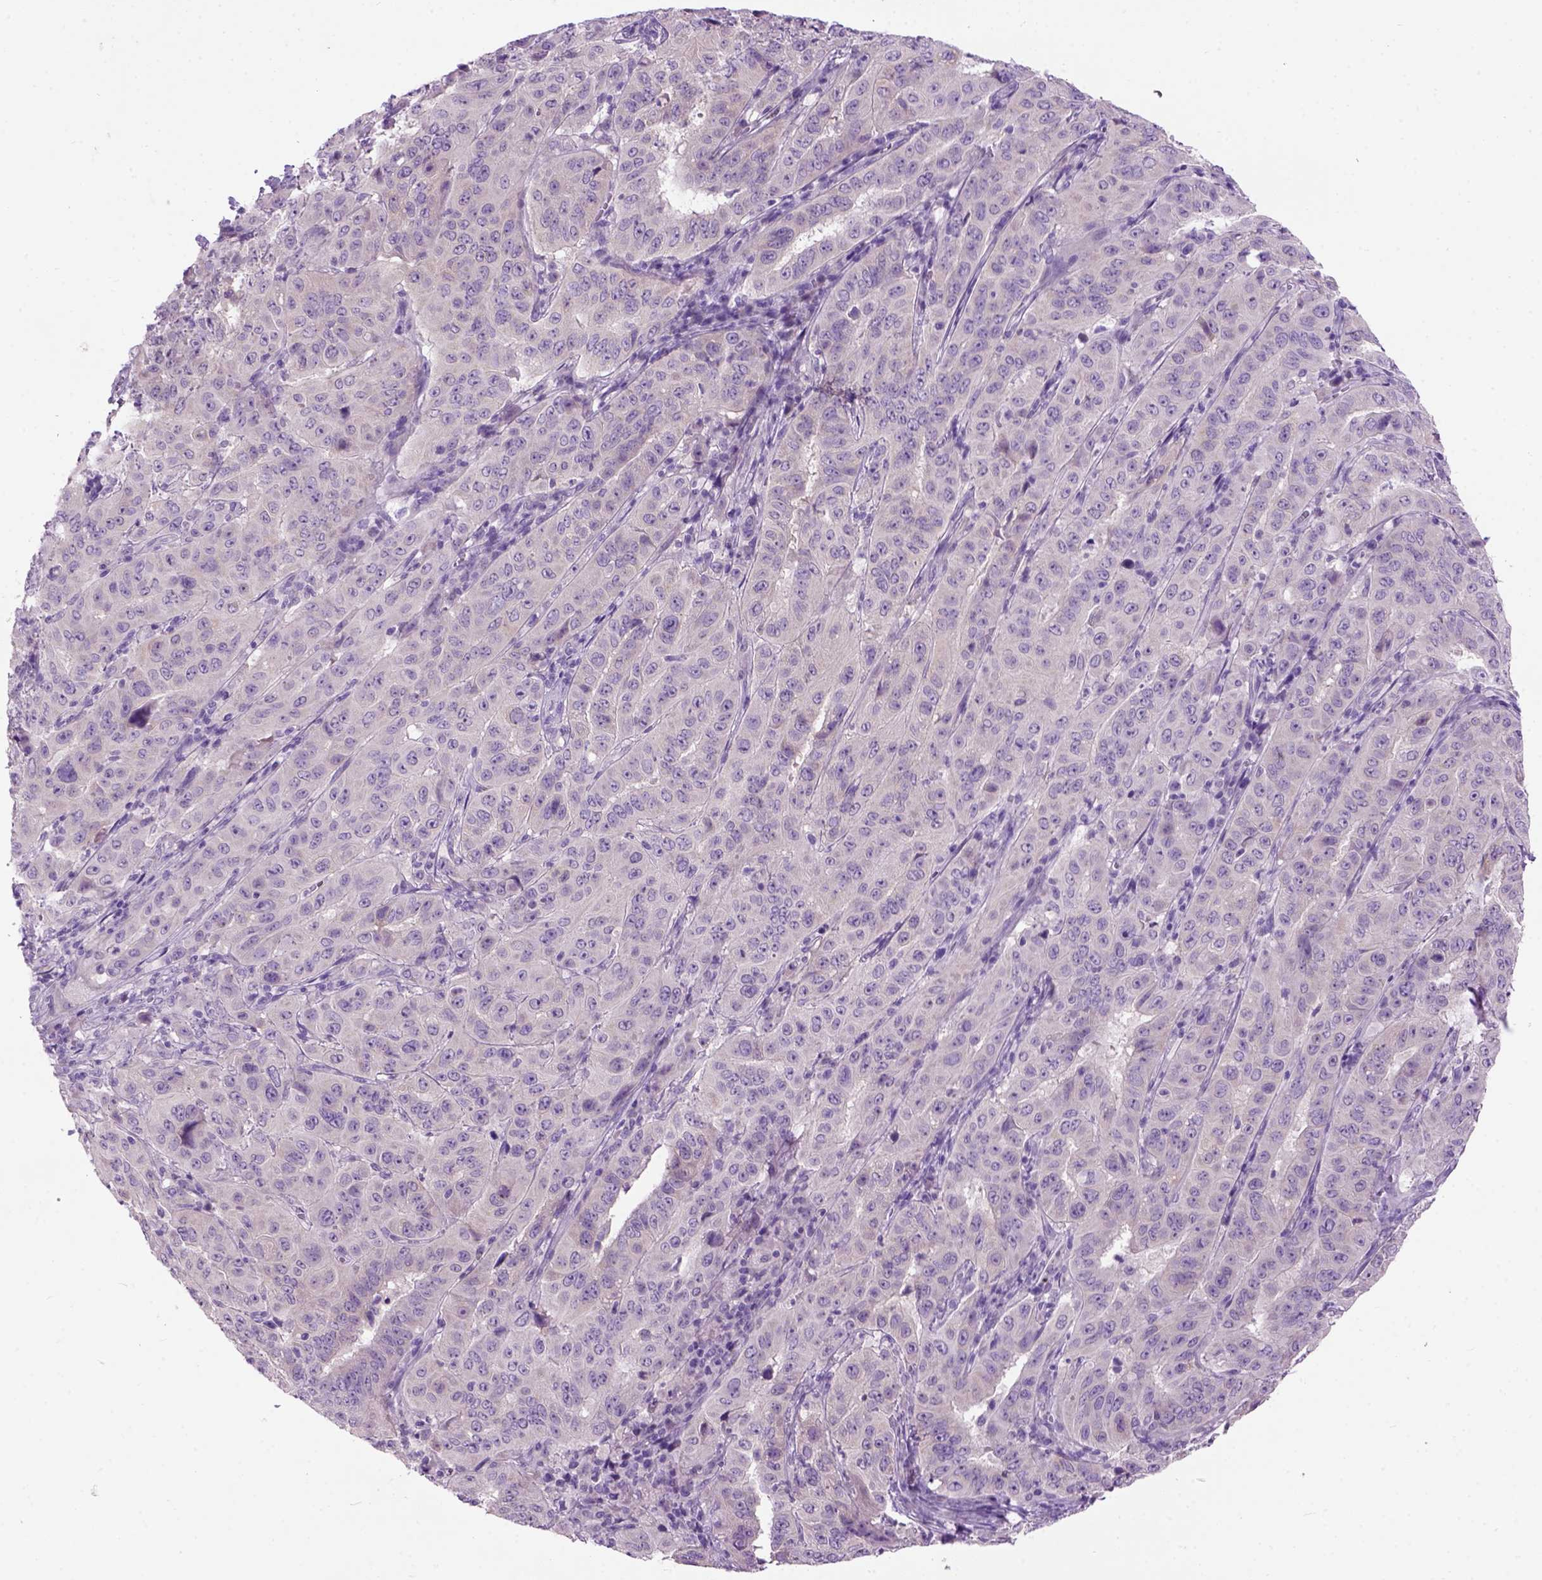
{"staining": {"intensity": "negative", "quantity": "none", "location": "none"}, "tissue": "pancreatic cancer", "cell_type": "Tumor cells", "image_type": "cancer", "snomed": [{"axis": "morphology", "description": "Adenocarcinoma, NOS"}, {"axis": "topography", "description": "Pancreas"}], "caption": "High power microscopy micrograph of an IHC histopathology image of pancreatic adenocarcinoma, revealing no significant expression in tumor cells.", "gene": "MAPT", "patient": {"sex": "male", "age": 63}}